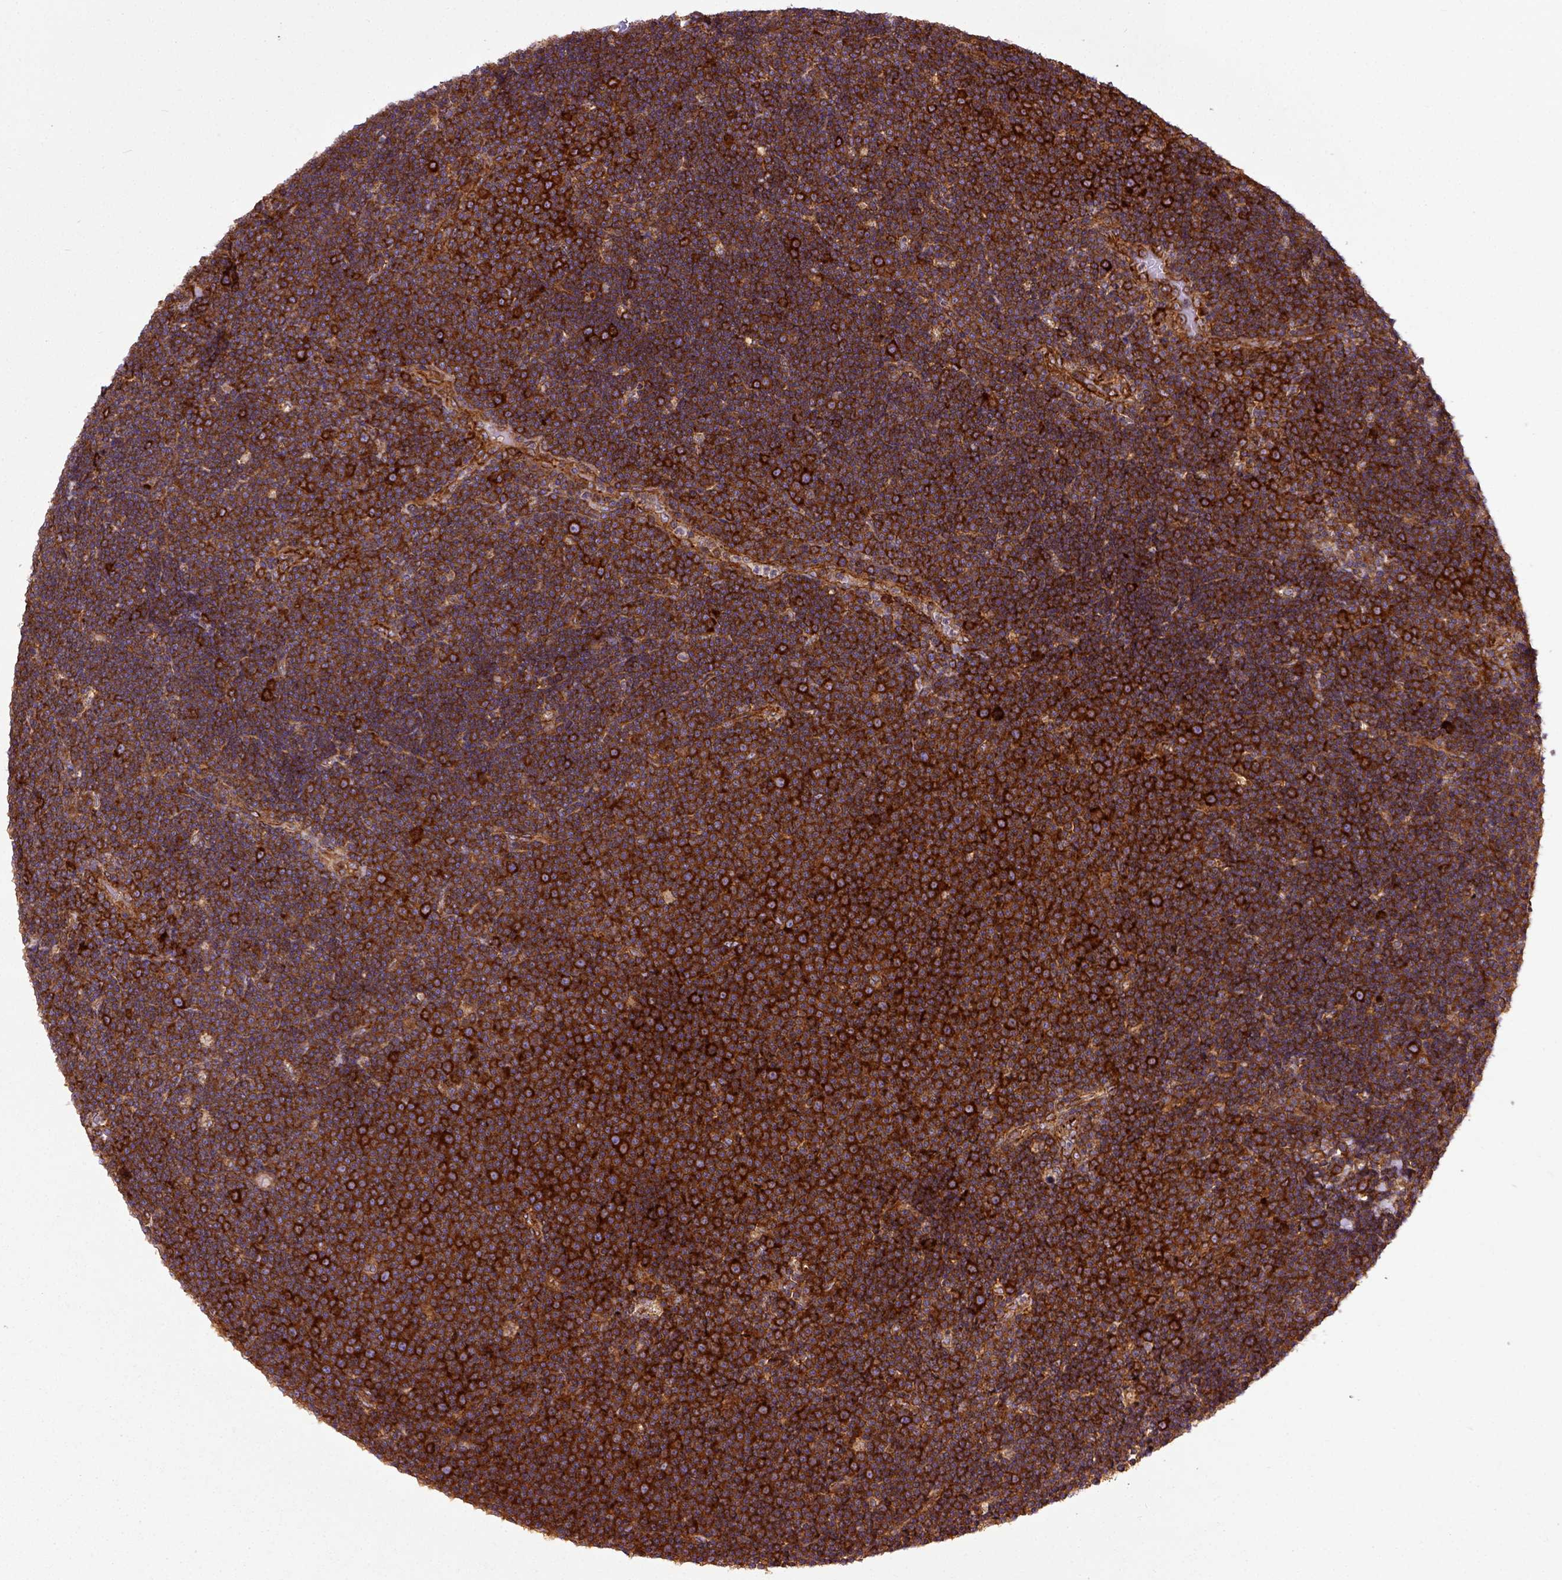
{"staining": {"intensity": "strong", "quantity": ">75%", "location": "cytoplasmic/membranous"}, "tissue": "lymphoma", "cell_type": "Tumor cells", "image_type": "cancer", "snomed": [{"axis": "morphology", "description": "Malignant lymphoma, non-Hodgkin's type, Low grade"}, {"axis": "topography", "description": "Brain"}], "caption": "Immunohistochemical staining of malignant lymphoma, non-Hodgkin's type (low-grade) displays high levels of strong cytoplasmic/membranous protein staining in about >75% of tumor cells. (DAB (3,3'-diaminobenzidine) IHC, brown staining for protein, blue staining for nuclei).", "gene": "CAPRIN1", "patient": {"sex": "female", "age": 66}}